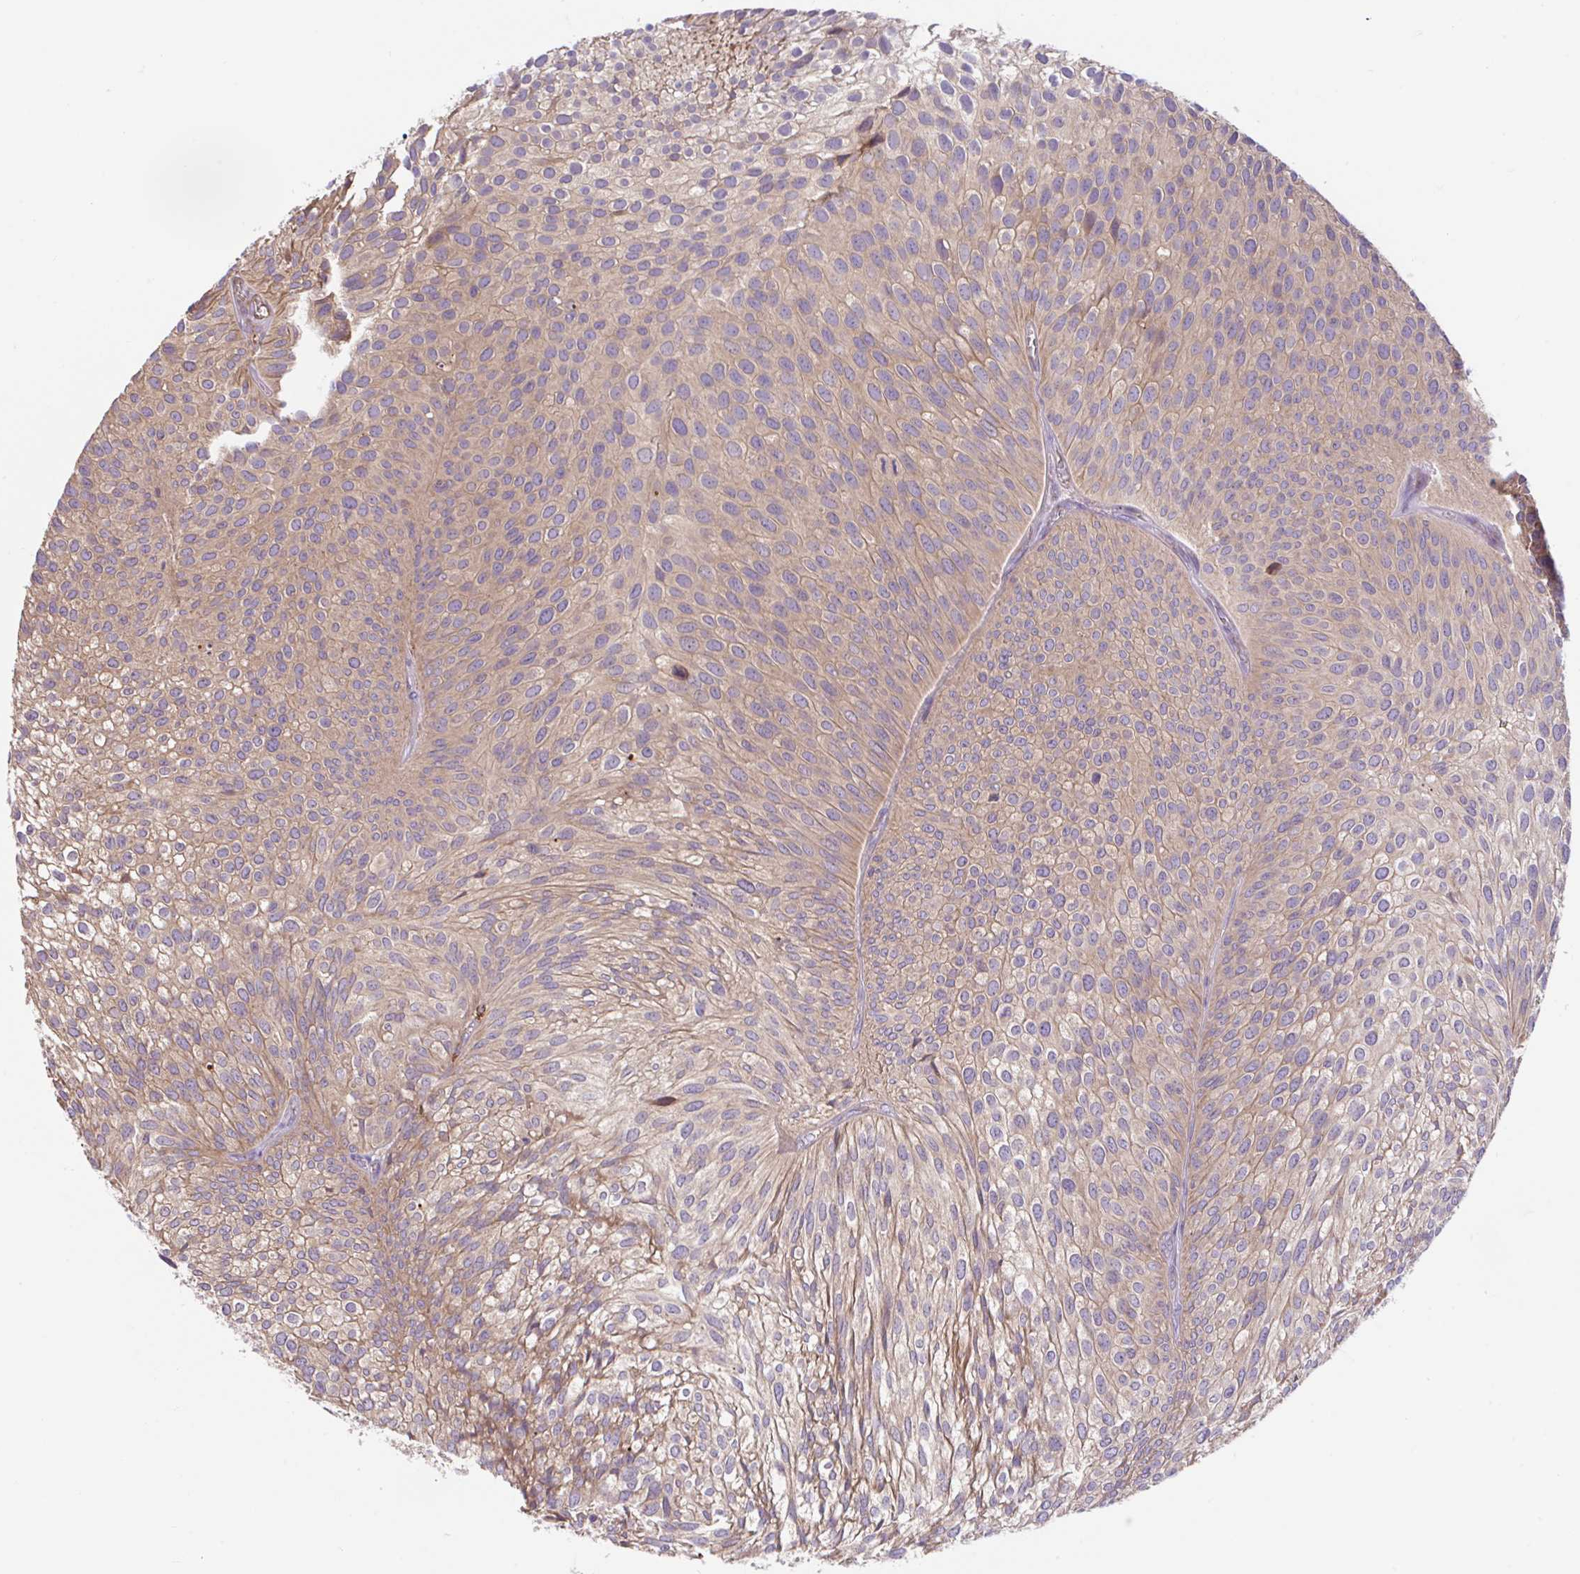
{"staining": {"intensity": "weak", "quantity": ">75%", "location": "cytoplasmic/membranous"}, "tissue": "urothelial cancer", "cell_type": "Tumor cells", "image_type": "cancer", "snomed": [{"axis": "morphology", "description": "Urothelial carcinoma, Low grade"}, {"axis": "topography", "description": "Urinary bladder"}], "caption": "Urothelial carcinoma (low-grade) stained with IHC reveals weak cytoplasmic/membranous expression in approximately >75% of tumor cells. The staining is performed using DAB brown chromogen to label protein expression. The nuclei are counter-stained blue using hematoxylin.", "gene": "RALBP1", "patient": {"sex": "male", "age": 91}}